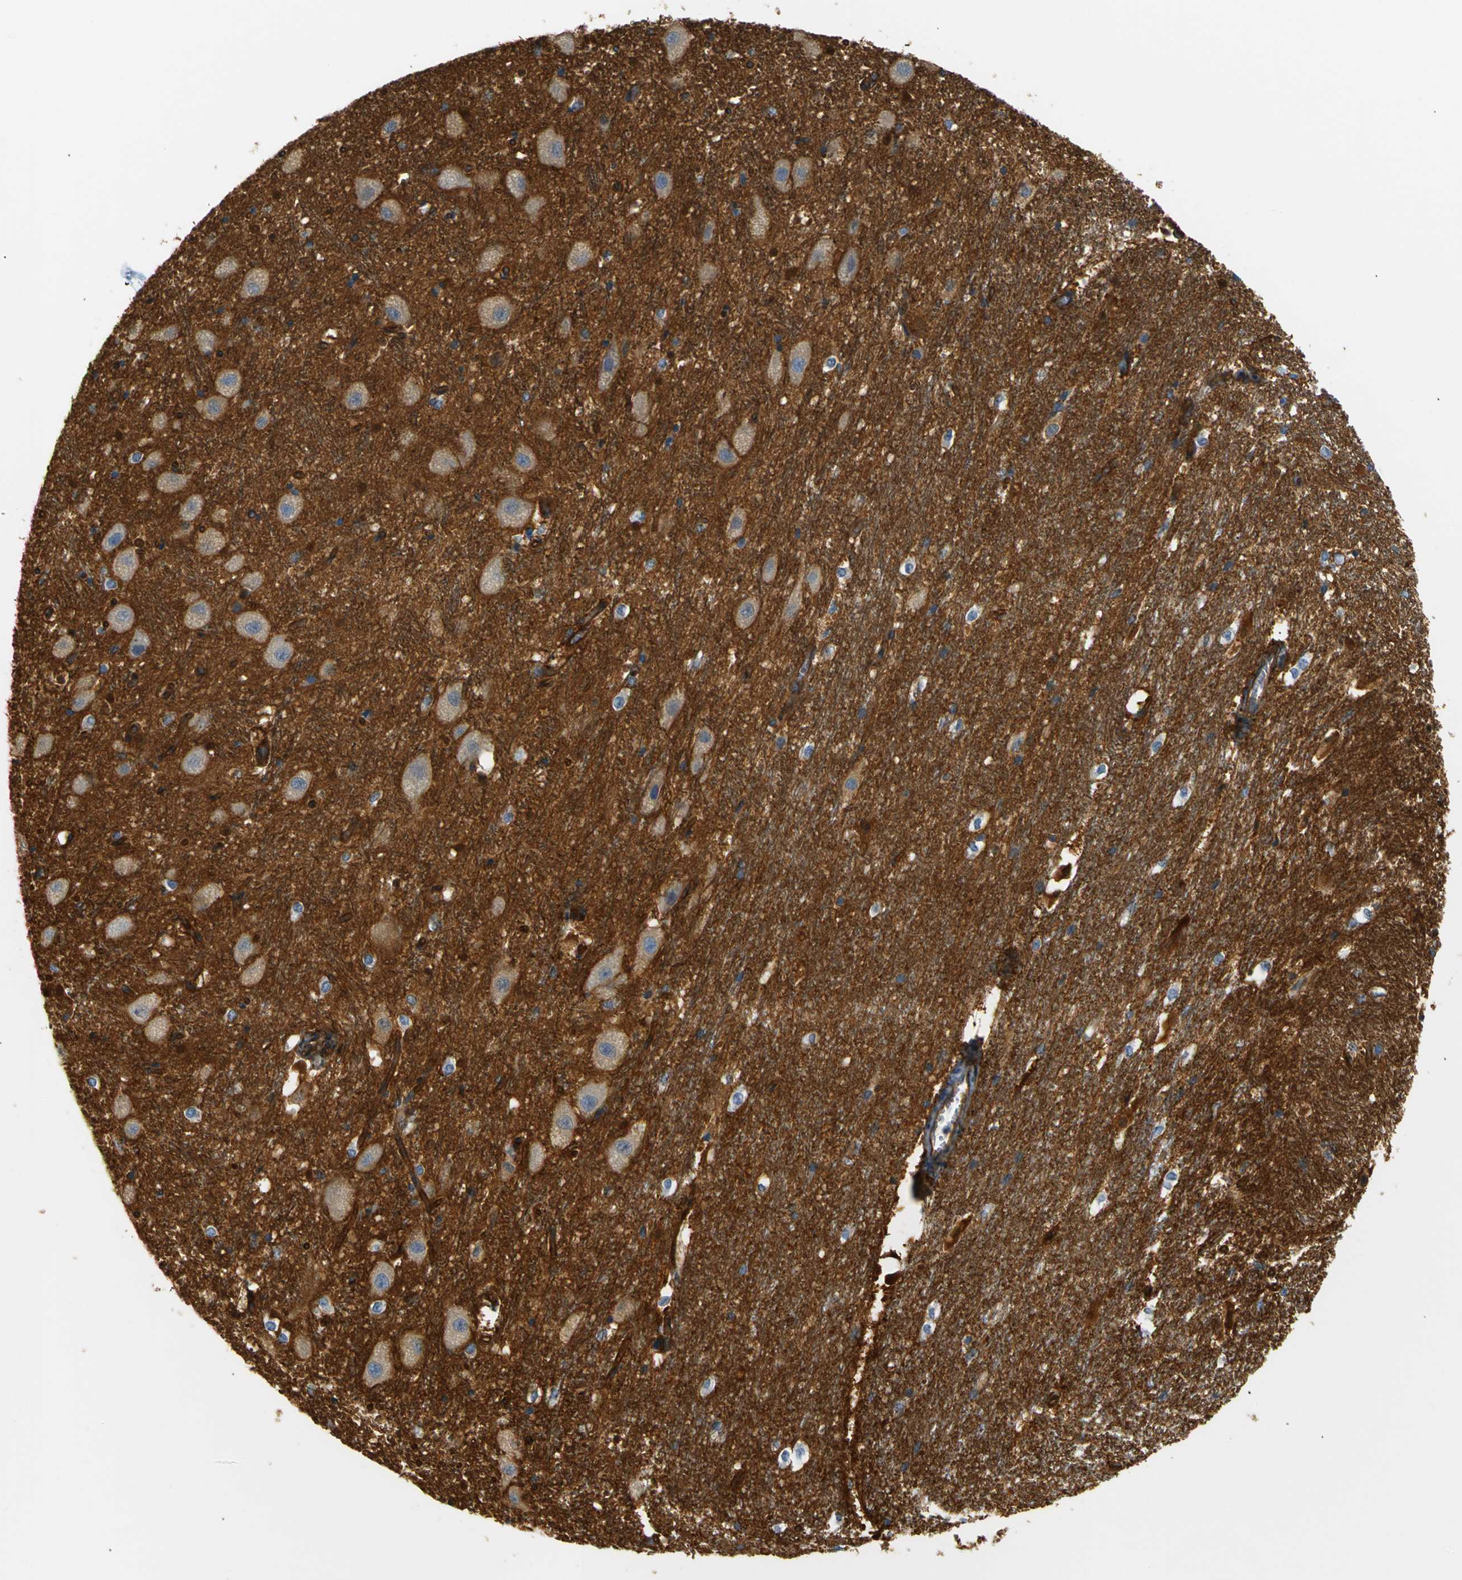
{"staining": {"intensity": "moderate", "quantity": "25%-75%", "location": "cytoplasmic/membranous"}, "tissue": "hippocampus", "cell_type": "Glial cells", "image_type": "normal", "snomed": [{"axis": "morphology", "description": "Normal tissue, NOS"}, {"axis": "topography", "description": "Hippocampus"}], "caption": "A photomicrograph showing moderate cytoplasmic/membranous positivity in about 25%-75% of glial cells in unremarkable hippocampus, as visualized by brown immunohistochemical staining.", "gene": "SPTBN1", "patient": {"sex": "female", "age": 19}}